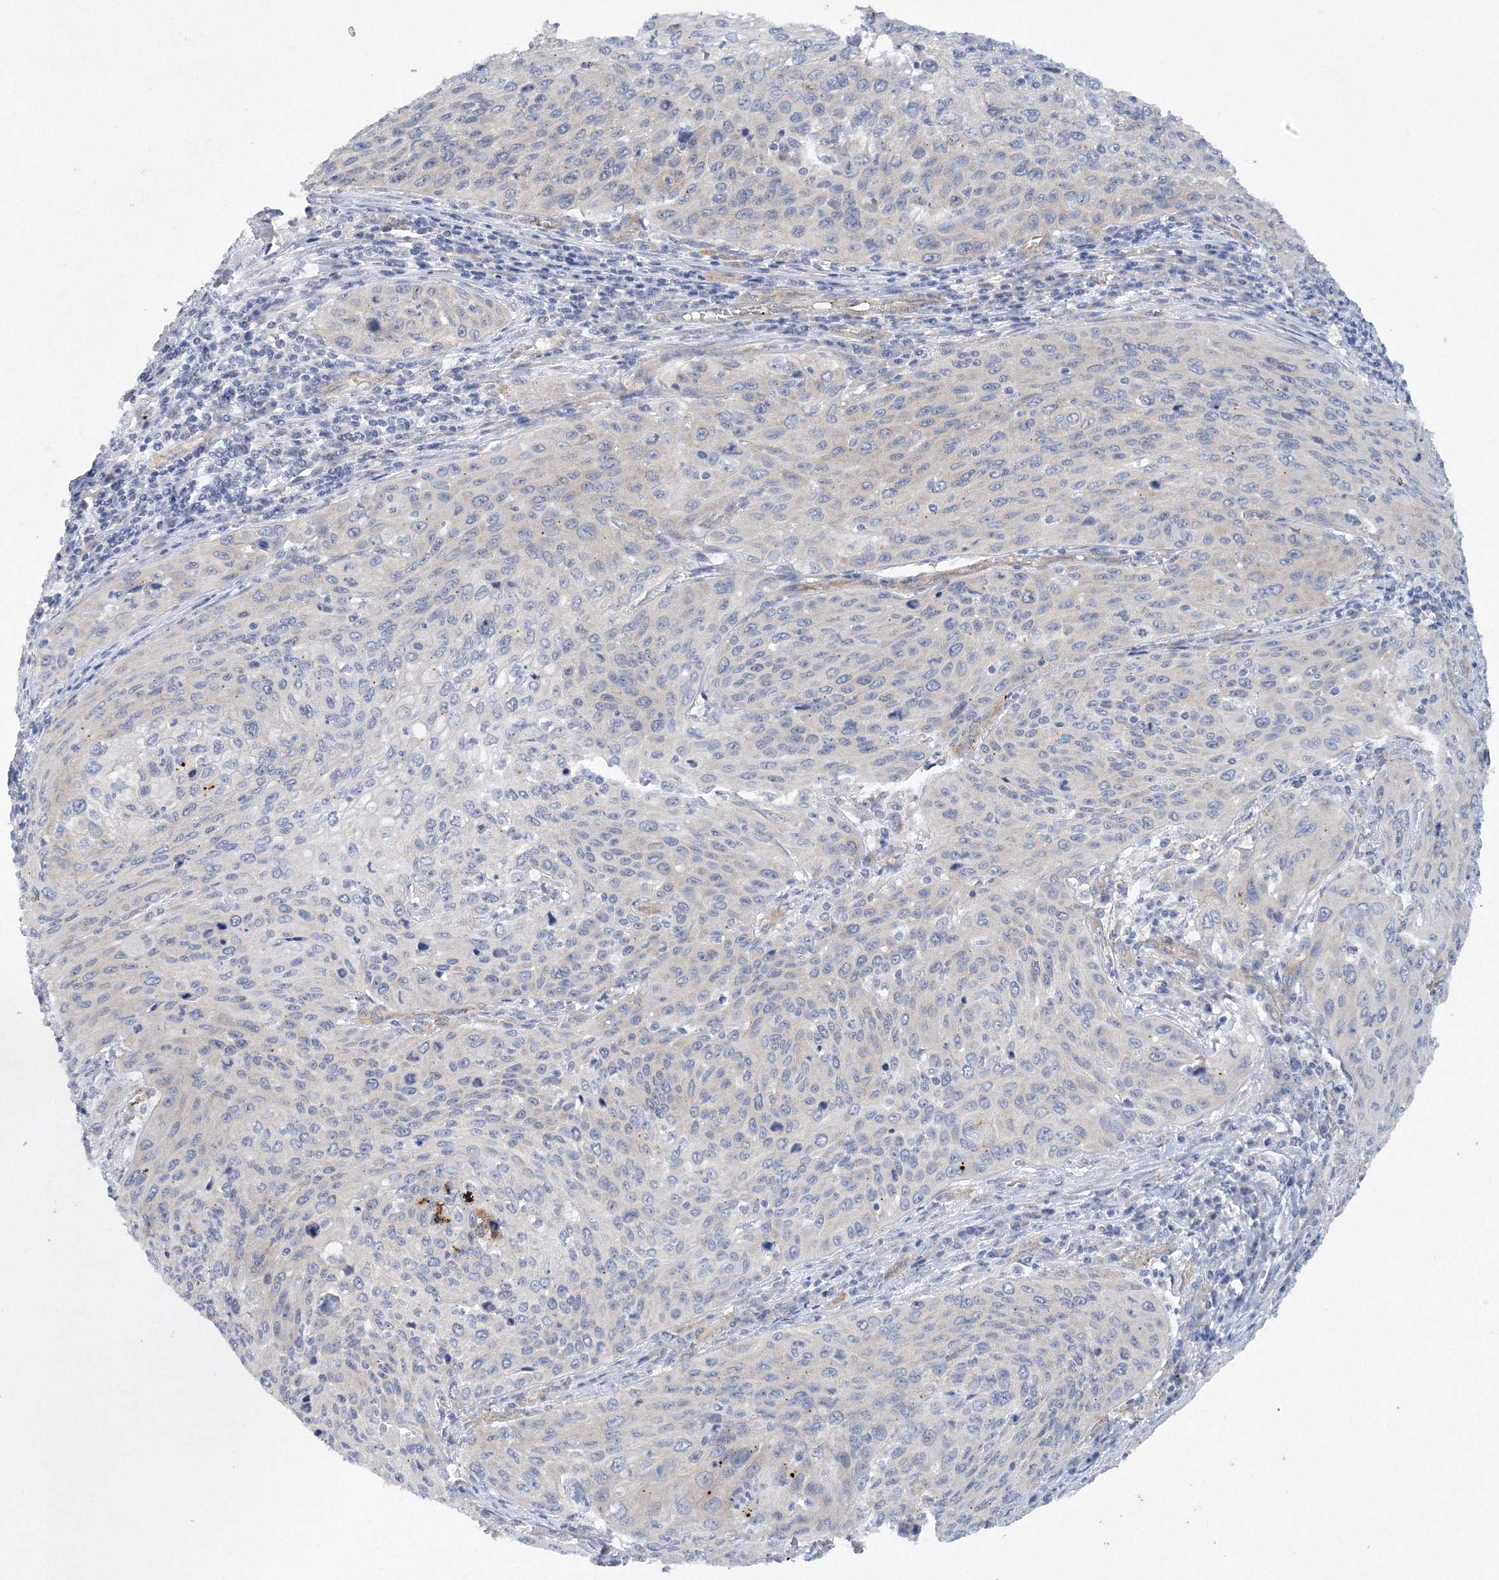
{"staining": {"intensity": "negative", "quantity": "none", "location": "none"}, "tissue": "cervical cancer", "cell_type": "Tumor cells", "image_type": "cancer", "snomed": [{"axis": "morphology", "description": "Squamous cell carcinoma, NOS"}, {"axis": "topography", "description": "Cervix"}], "caption": "Tumor cells show no significant protein positivity in cervical squamous cell carcinoma.", "gene": "TANC1", "patient": {"sex": "female", "age": 32}}